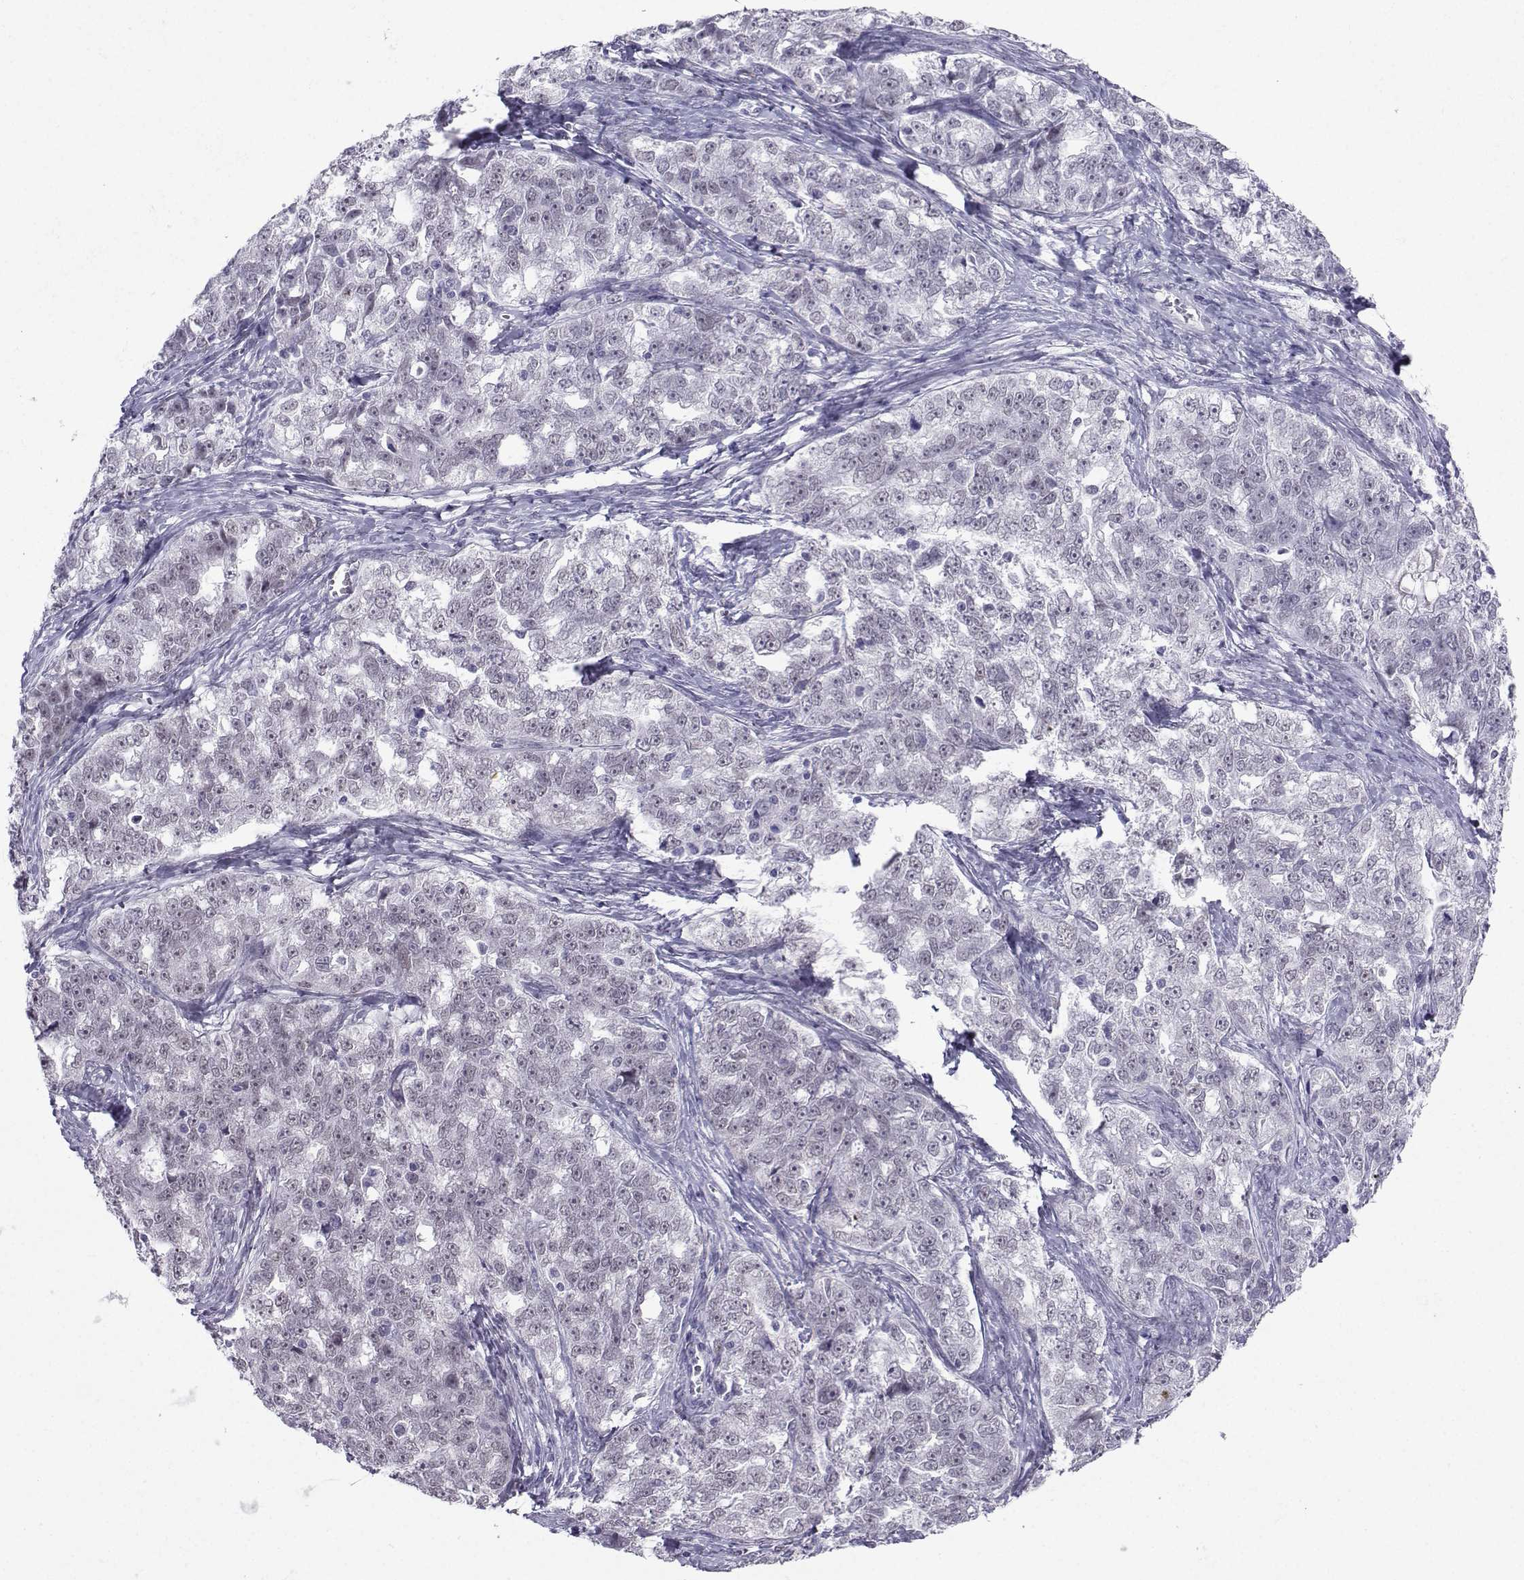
{"staining": {"intensity": "negative", "quantity": "none", "location": "none"}, "tissue": "ovarian cancer", "cell_type": "Tumor cells", "image_type": "cancer", "snomed": [{"axis": "morphology", "description": "Cystadenocarcinoma, serous, NOS"}, {"axis": "topography", "description": "Ovary"}], "caption": "A histopathology image of human ovarian cancer (serous cystadenocarcinoma) is negative for staining in tumor cells.", "gene": "LORICRIN", "patient": {"sex": "female", "age": 51}}